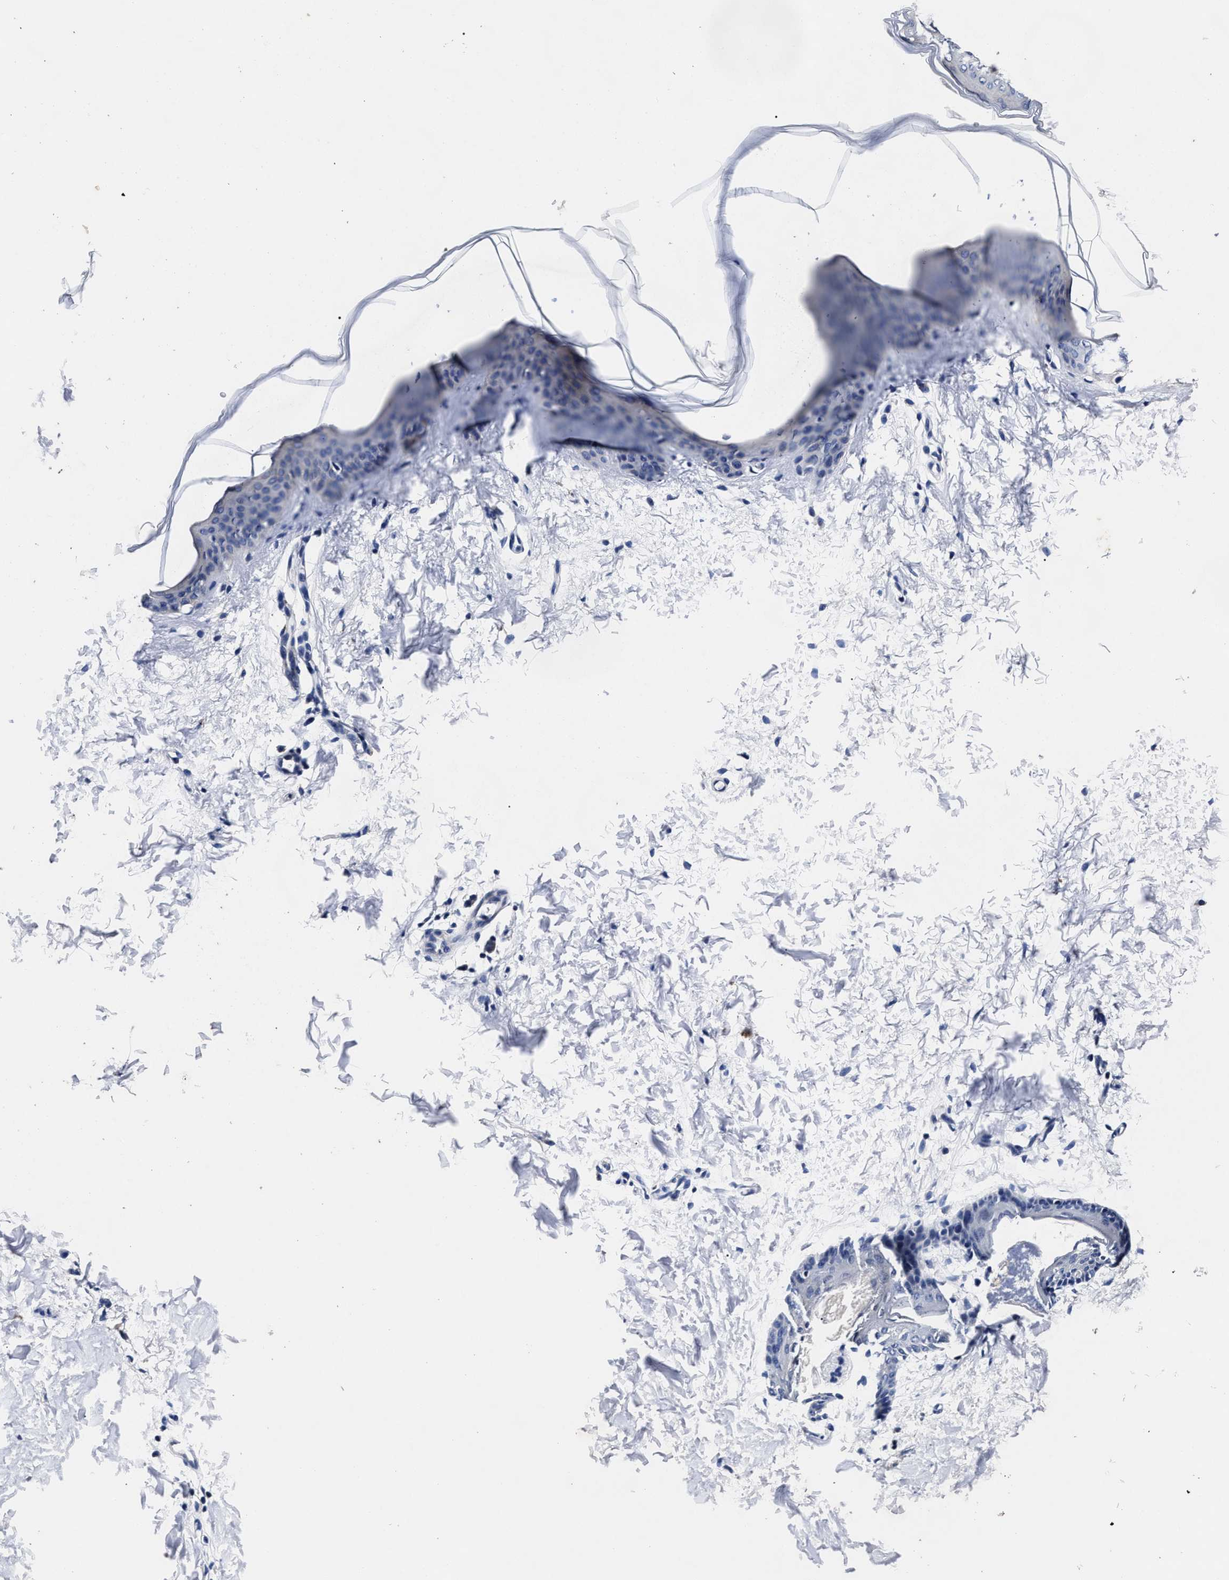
{"staining": {"intensity": "negative", "quantity": "none", "location": "none"}, "tissue": "skin", "cell_type": "Fibroblasts", "image_type": "normal", "snomed": [{"axis": "morphology", "description": "Normal tissue, NOS"}, {"axis": "topography", "description": "Skin"}], "caption": "Fibroblasts are negative for brown protein staining in unremarkable skin. (IHC, brightfield microscopy, high magnification).", "gene": "OLFML2A", "patient": {"sex": "female", "age": 17}}